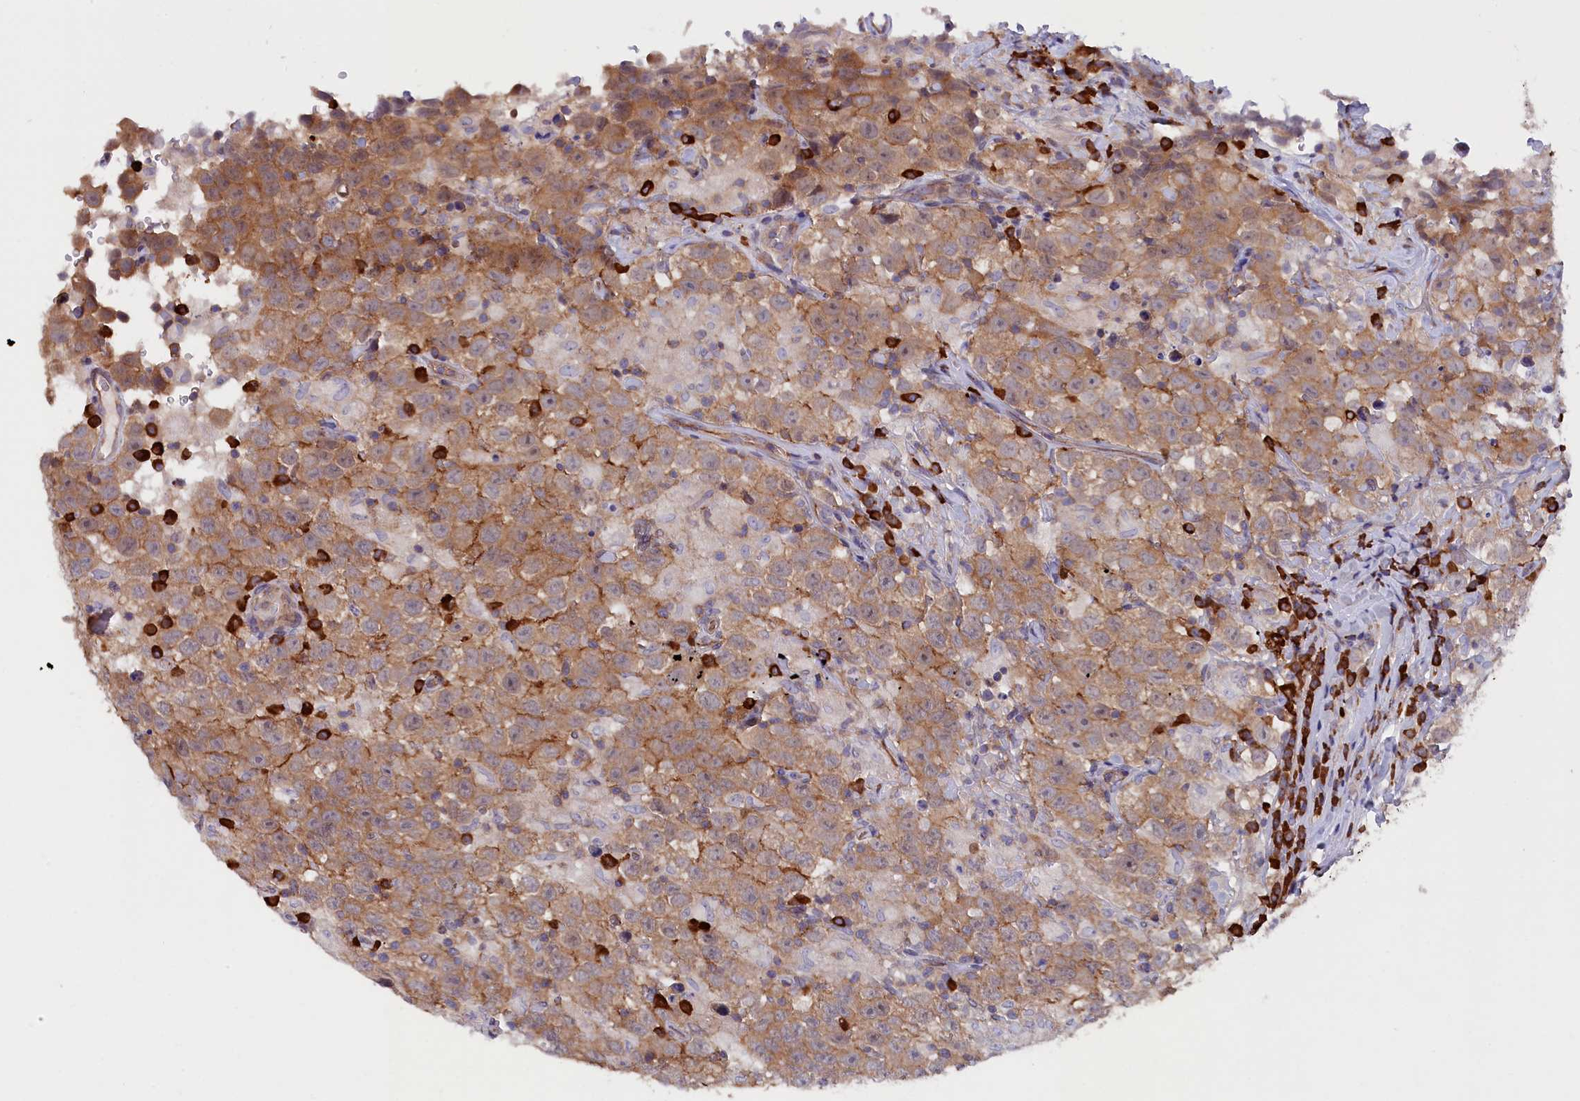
{"staining": {"intensity": "moderate", "quantity": ">75%", "location": "cytoplasmic/membranous"}, "tissue": "testis cancer", "cell_type": "Tumor cells", "image_type": "cancer", "snomed": [{"axis": "morphology", "description": "Seminoma, NOS"}, {"axis": "topography", "description": "Testis"}], "caption": "Immunohistochemistry (IHC) micrograph of human seminoma (testis) stained for a protein (brown), which exhibits medium levels of moderate cytoplasmic/membranous expression in approximately >75% of tumor cells.", "gene": "JPT2", "patient": {"sex": "male", "age": 41}}